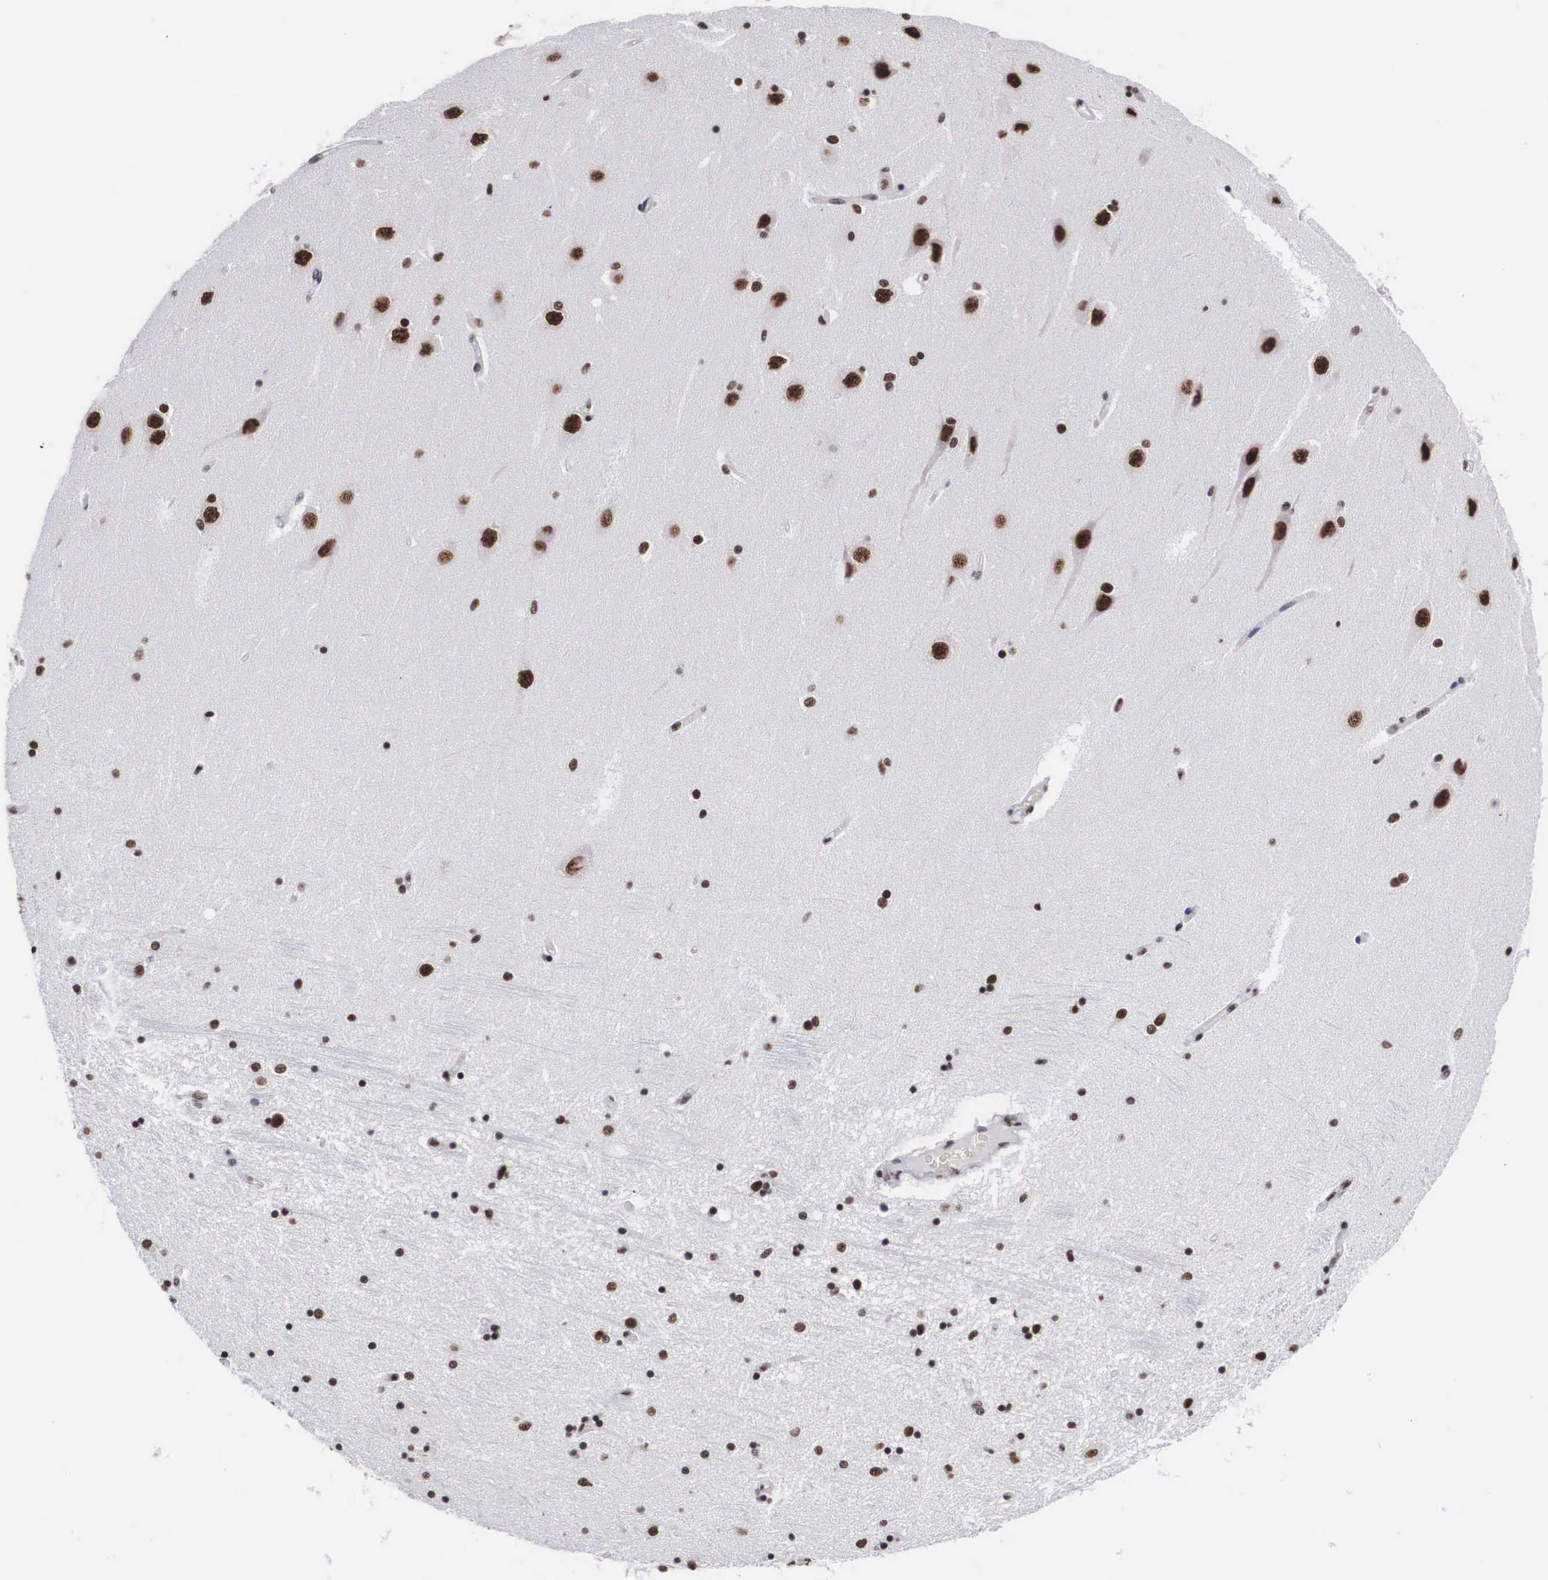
{"staining": {"intensity": "strong", "quantity": ">75%", "location": "nuclear"}, "tissue": "hippocampus", "cell_type": "Glial cells", "image_type": "normal", "snomed": [{"axis": "morphology", "description": "Normal tissue, NOS"}, {"axis": "topography", "description": "Hippocampus"}], "caption": "High-power microscopy captured an IHC micrograph of normal hippocampus, revealing strong nuclear positivity in about >75% of glial cells.", "gene": "ACIN1", "patient": {"sex": "female", "age": 54}}